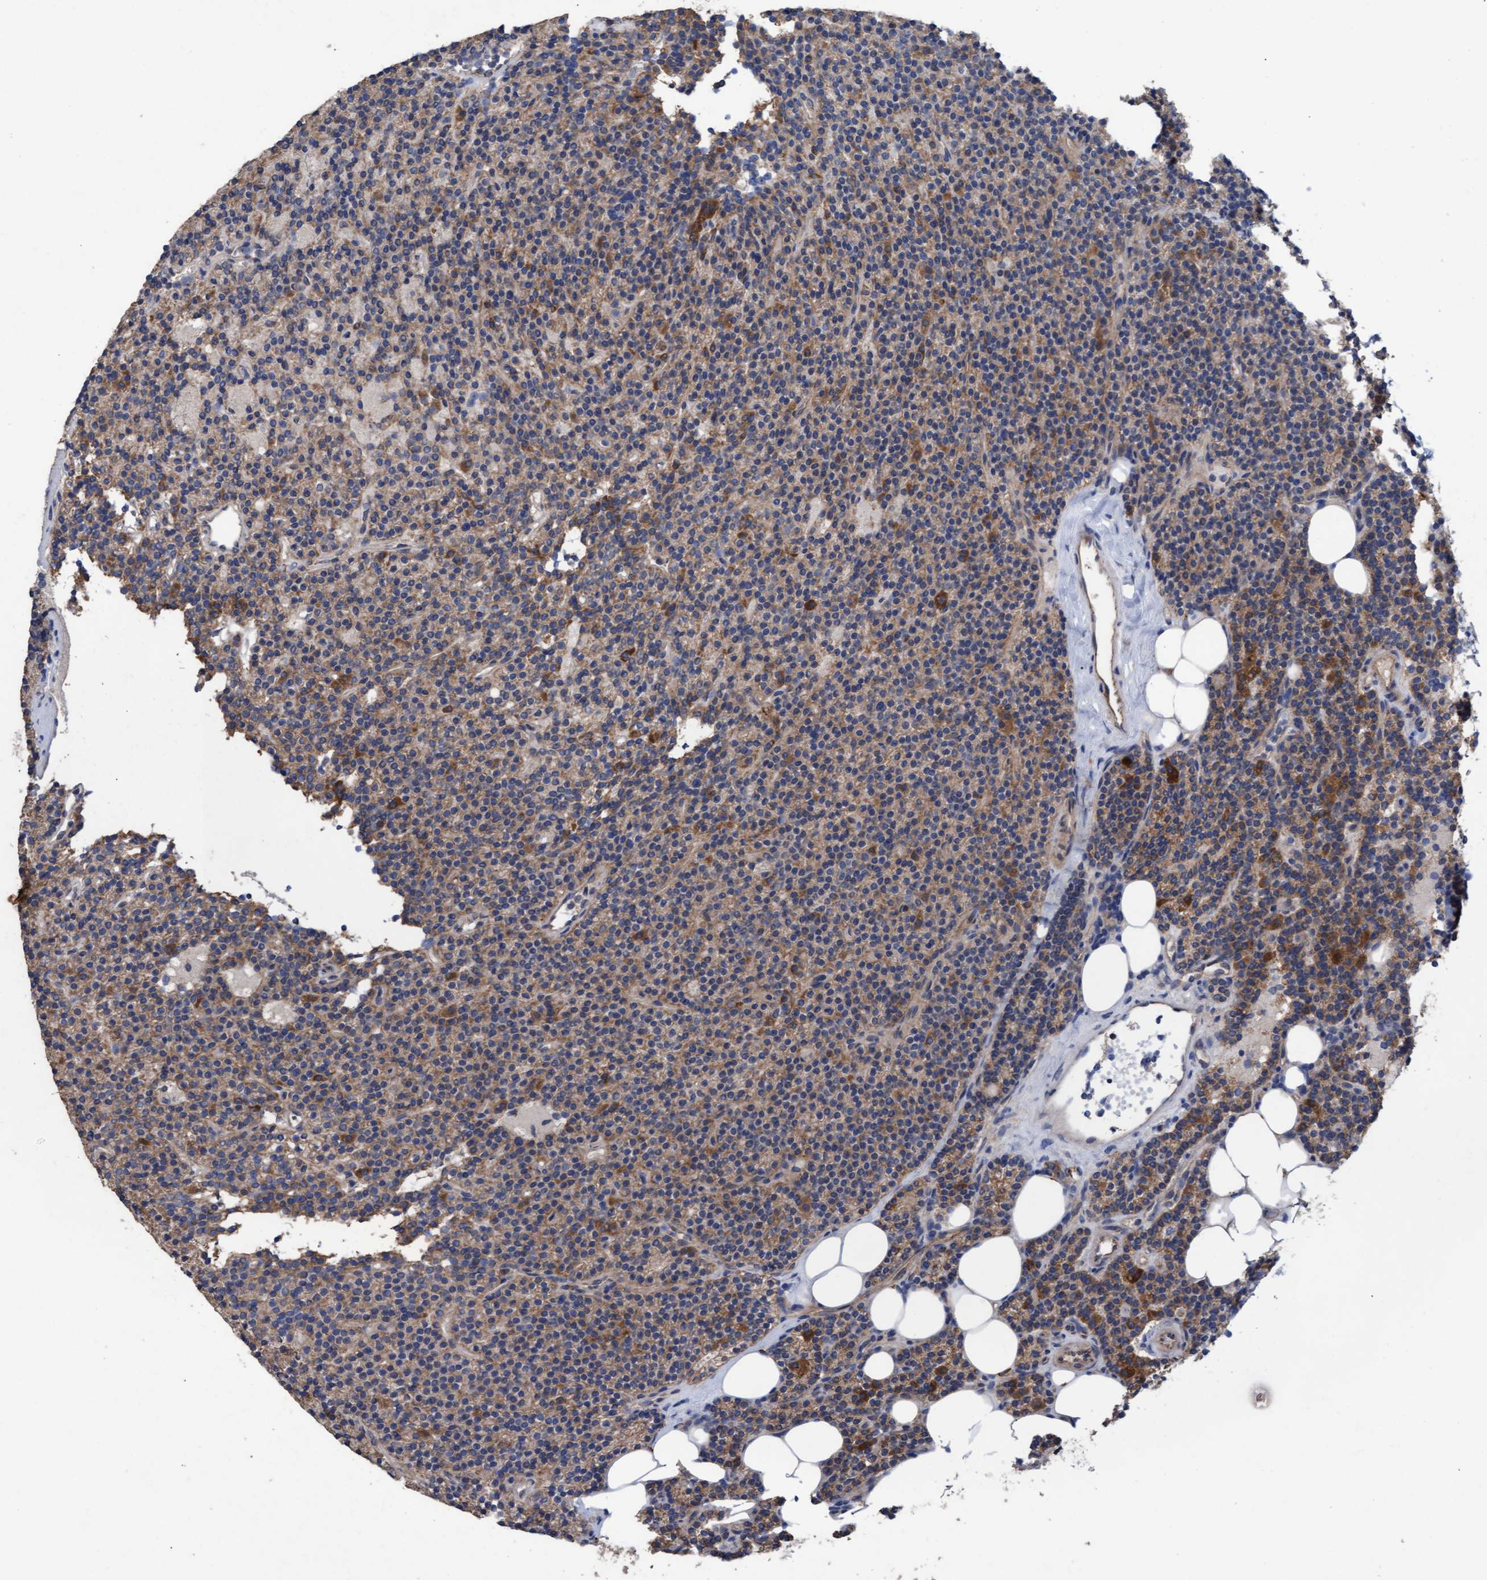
{"staining": {"intensity": "moderate", "quantity": ">75%", "location": "cytoplasmic/membranous"}, "tissue": "parathyroid gland", "cell_type": "Glandular cells", "image_type": "normal", "snomed": [{"axis": "morphology", "description": "Normal tissue, NOS"}, {"axis": "topography", "description": "Parathyroid gland"}], "caption": "Glandular cells demonstrate moderate cytoplasmic/membranous positivity in approximately >75% of cells in benign parathyroid gland. (DAB IHC with brightfield microscopy, high magnification).", "gene": "MRPL38", "patient": {"sex": "male", "age": 75}}